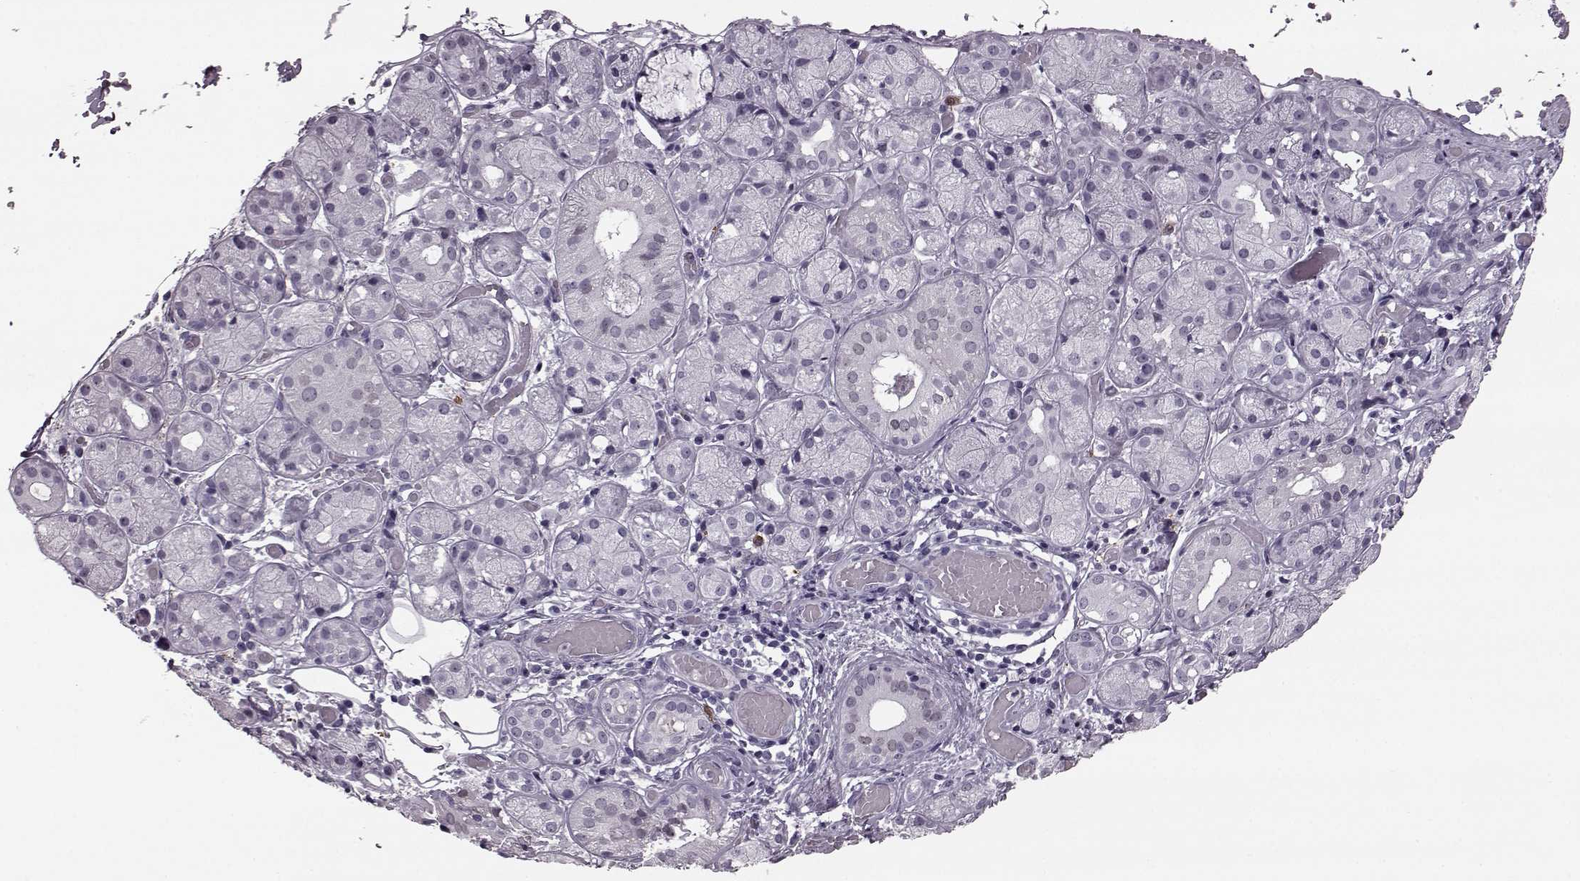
{"staining": {"intensity": "negative", "quantity": "none", "location": "none"}, "tissue": "salivary gland", "cell_type": "Glandular cells", "image_type": "normal", "snomed": [{"axis": "morphology", "description": "Normal tissue, NOS"}, {"axis": "topography", "description": "Salivary gland"}, {"axis": "topography", "description": "Peripheral nerve tissue"}], "caption": "Histopathology image shows no protein staining in glandular cells of benign salivary gland. (Brightfield microscopy of DAB (3,3'-diaminobenzidine) IHC at high magnification).", "gene": "PRPH2", "patient": {"sex": "male", "age": 71}}